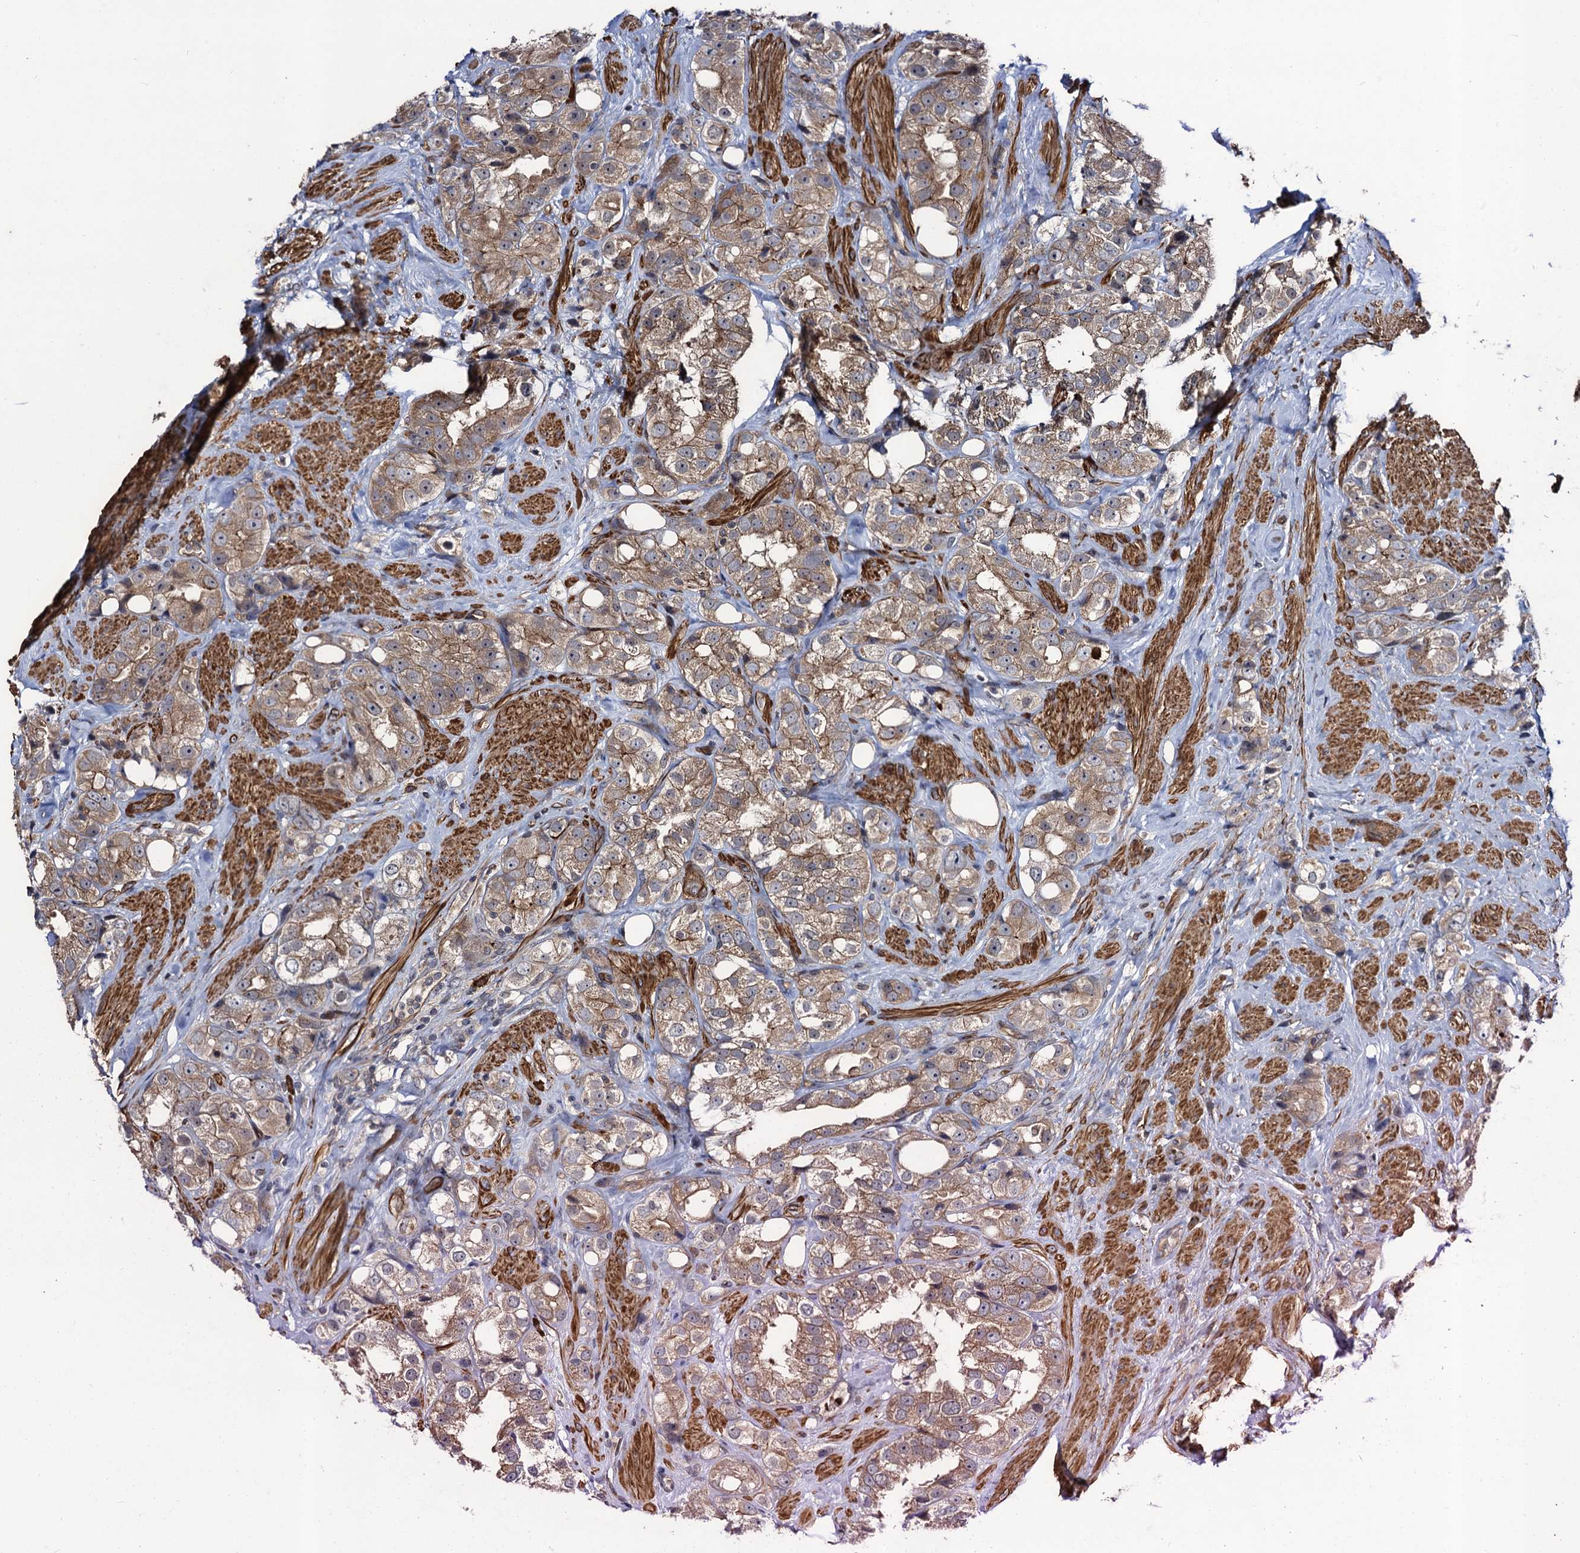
{"staining": {"intensity": "weak", "quantity": ">75%", "location": "cytoplasmic/membranous"}, "tissue": "prostate cancer", "cell_type": "Tumor cells", "image_type": "cancer", "snomed": [{"axis": "morphology", "description": "Adenocarcinoma, NOS"}, {"axis": "topography", "description": "Prostate"}], "caption": "A brown stain highlights weak cytoplasmic/membranous positivity of a protein in human prostate adenocarcinoma tumor cells.", "gene": "KXD1", "patient": {"sex": "male", "age": 79}}